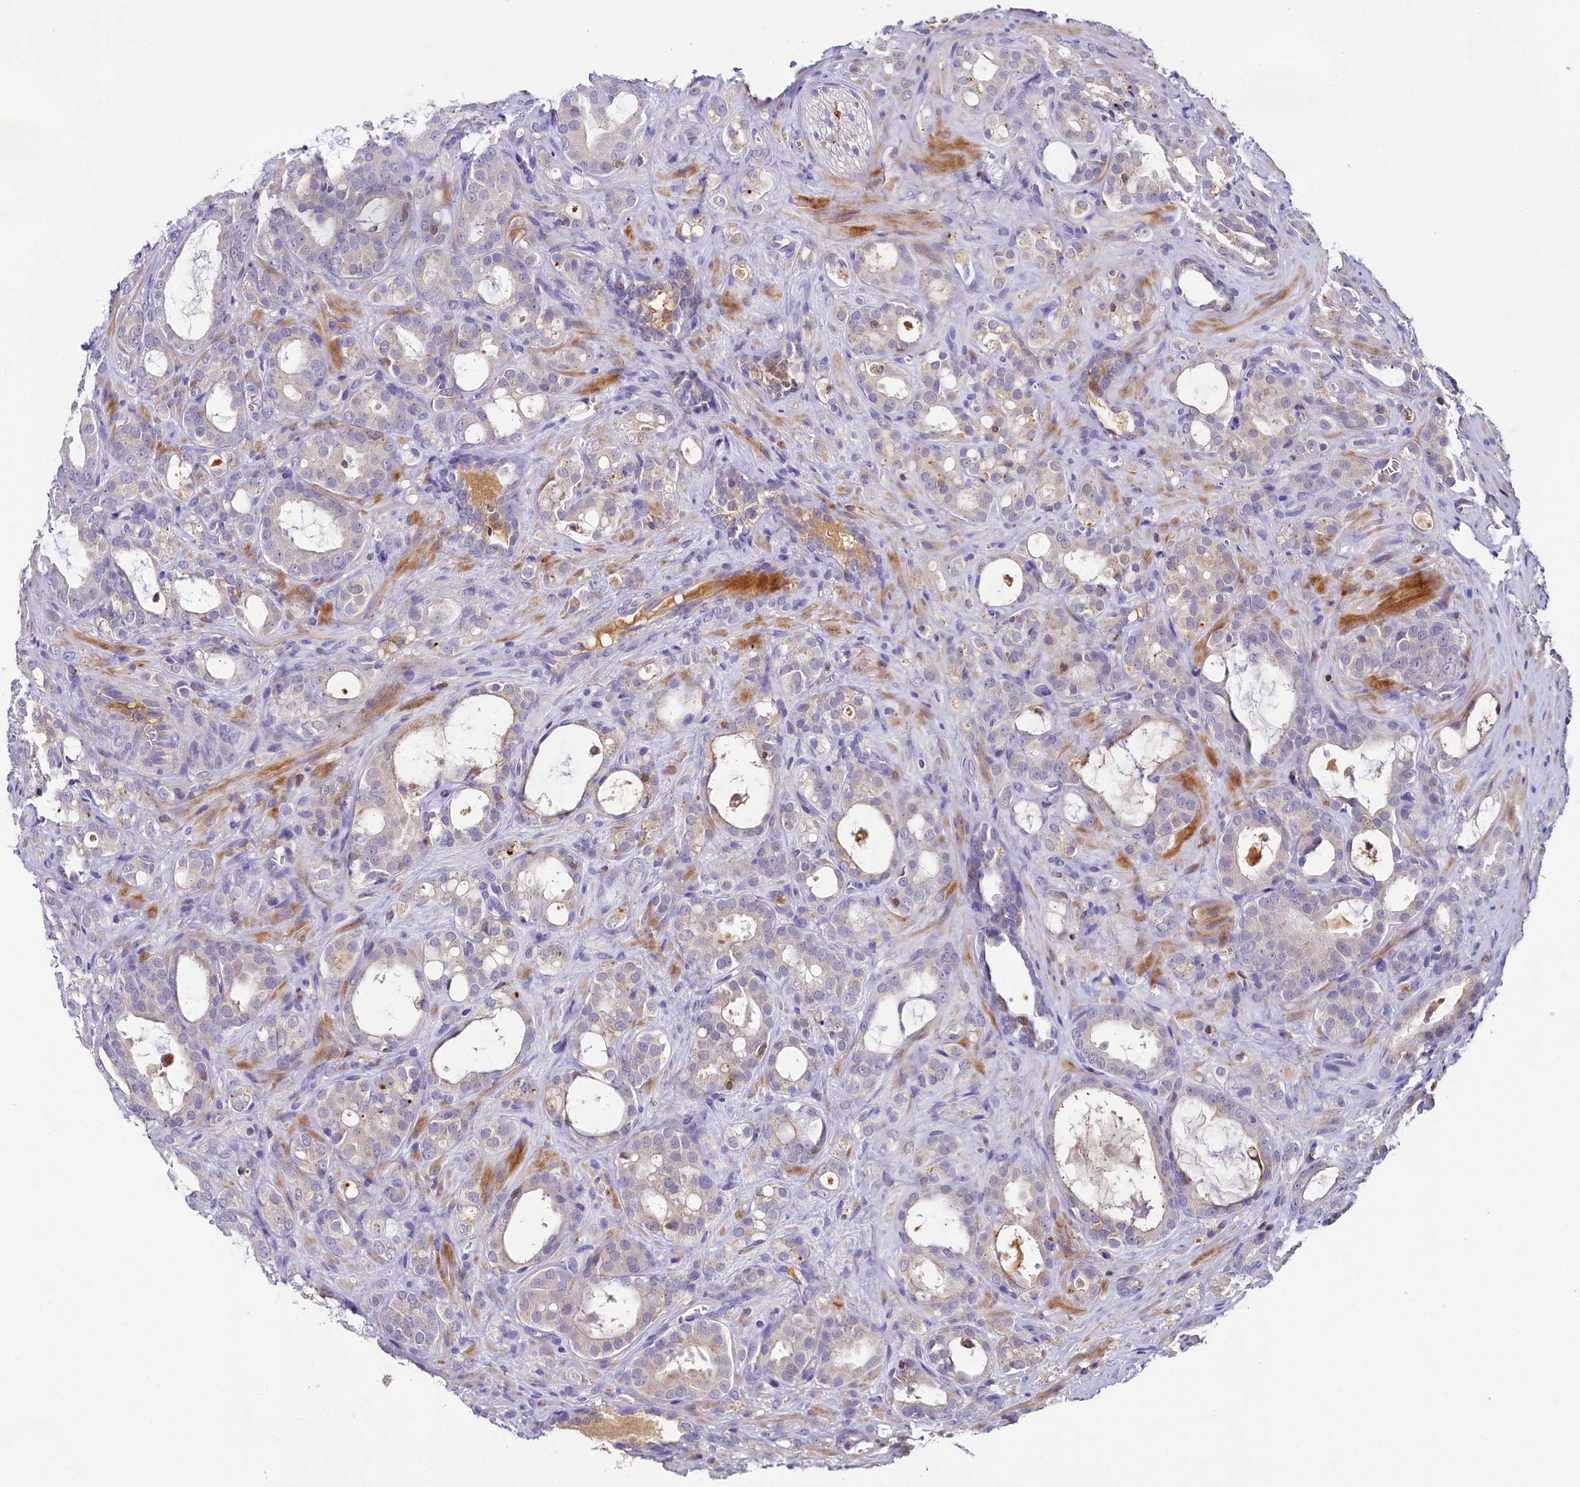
{"staining": {"intensity": "negative", "quantity": "none", "location": "none"}, "tissue": "prostate cancer", "cell_type": "Tumor cells", "image_type": "cancer", "snomed": [{"axis": "morphology", "description": "Adenocarcinoma, High grade"}, {"axis": "topography", "description": "Prostate"}], "caption": "Immunohistochemical staining of human prostate high-grade adenocarcinoma displays no significant expression in tumor cells.", "gene": "FGFR2", "patient": {"sex": "male", "age": 72}}